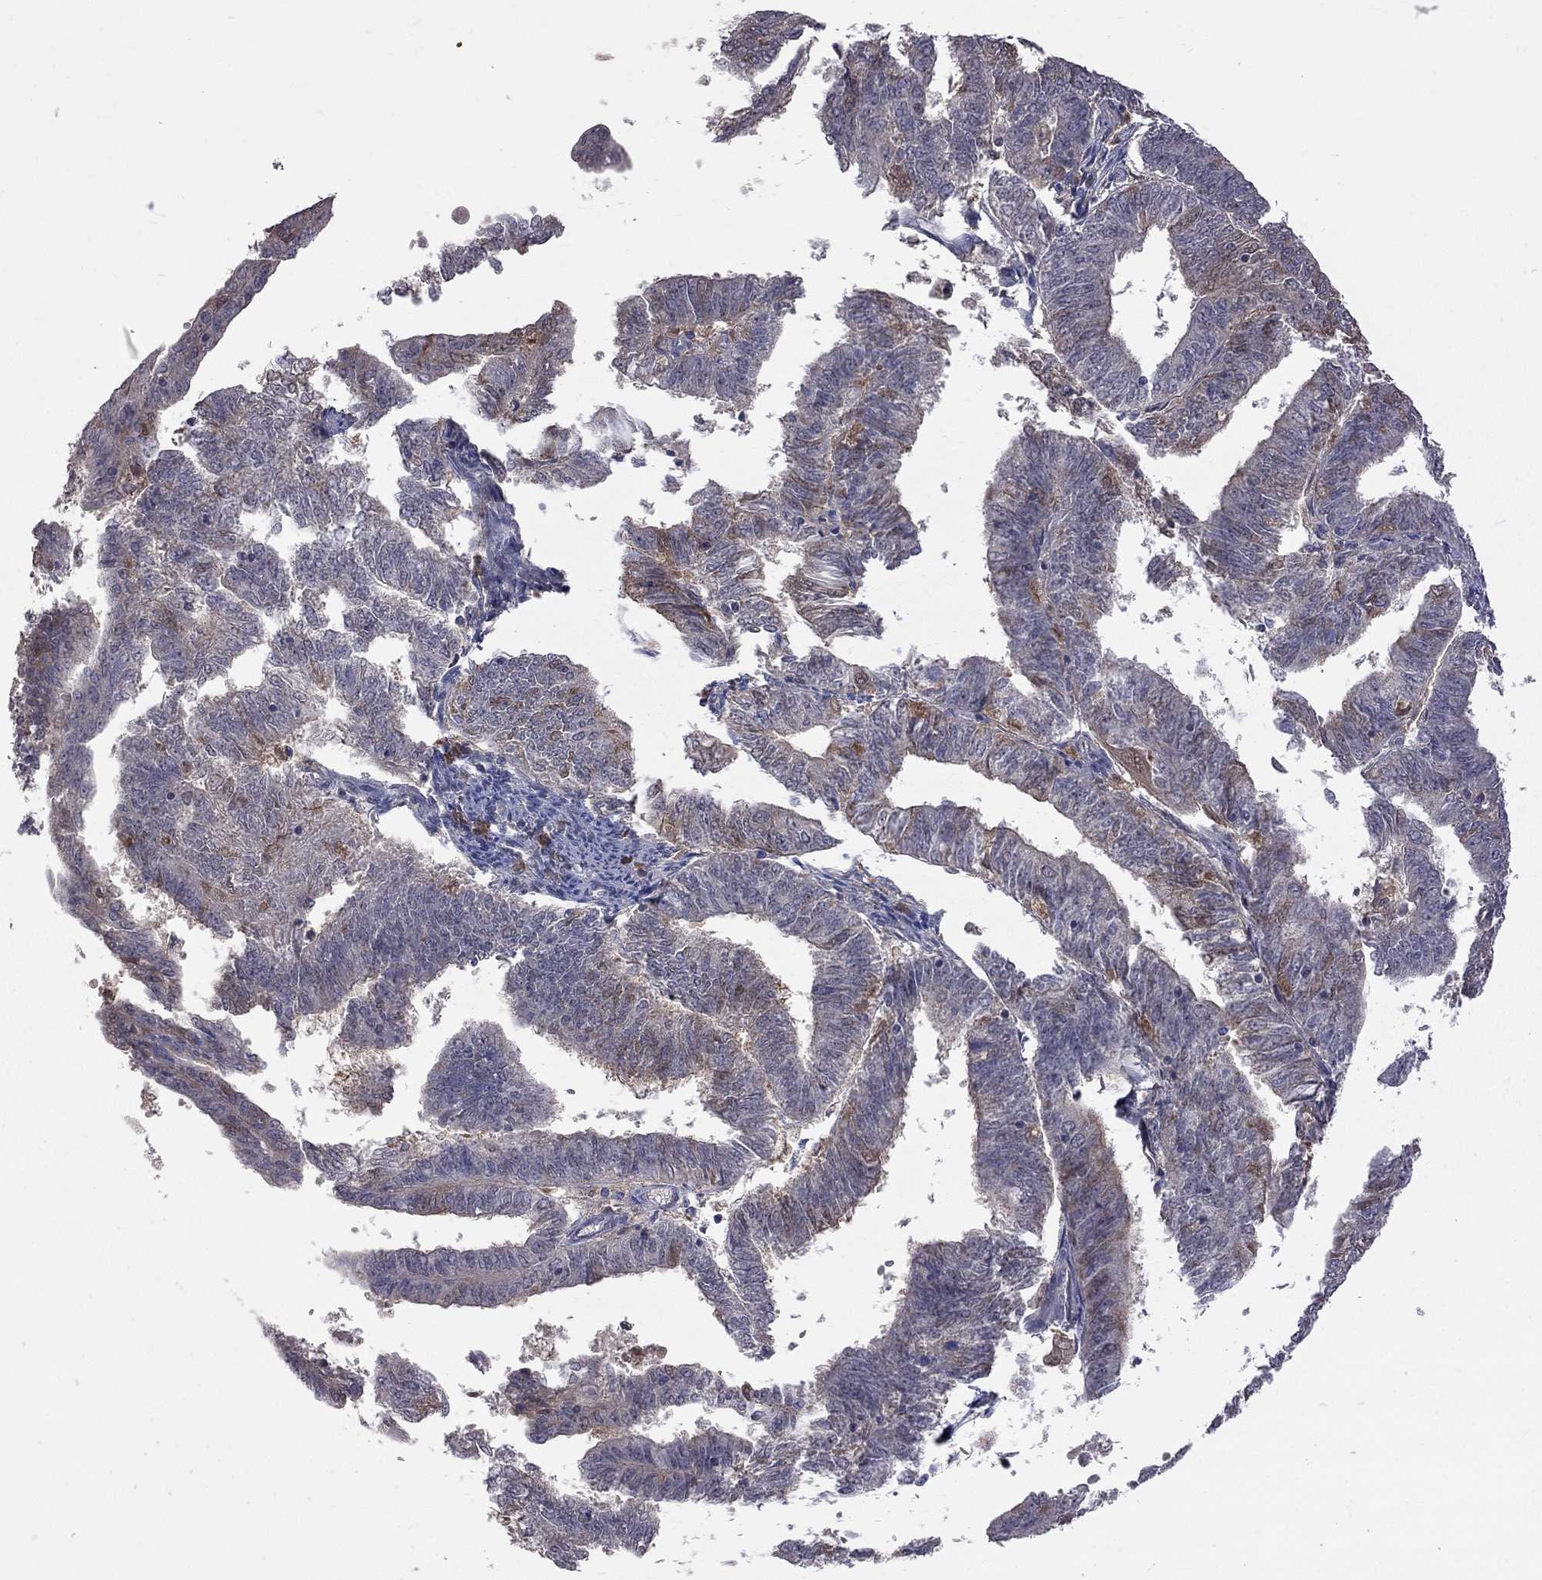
{"staining": {"intensity": "moderate", "quantity": "<25%", "location": "cytoplasmic/membranous"}, "tissue": "endometrial cancer", "cell_type": "Tumor cells", "image_type": "cancer", "snomed": [{"axis": "morphology", "description": "Adenocarcinoma, NOS"}, {"axis": "topography", "description": "Endometrium"}], "caption": "Protein analysis of endometrial adenocarcinoma tissue demonstrates moderate cytoplasmic/membranous positivity in approximately <25% of tumor cells. The protein of interest is stained brown, and the nuclei are stained in blue (DAB (3,3'-diaminobenzidine) IHC with brightfield microscopy, high magnification).", "gene": "HTR6", "patient": {"sex": "female", "age": 82}}